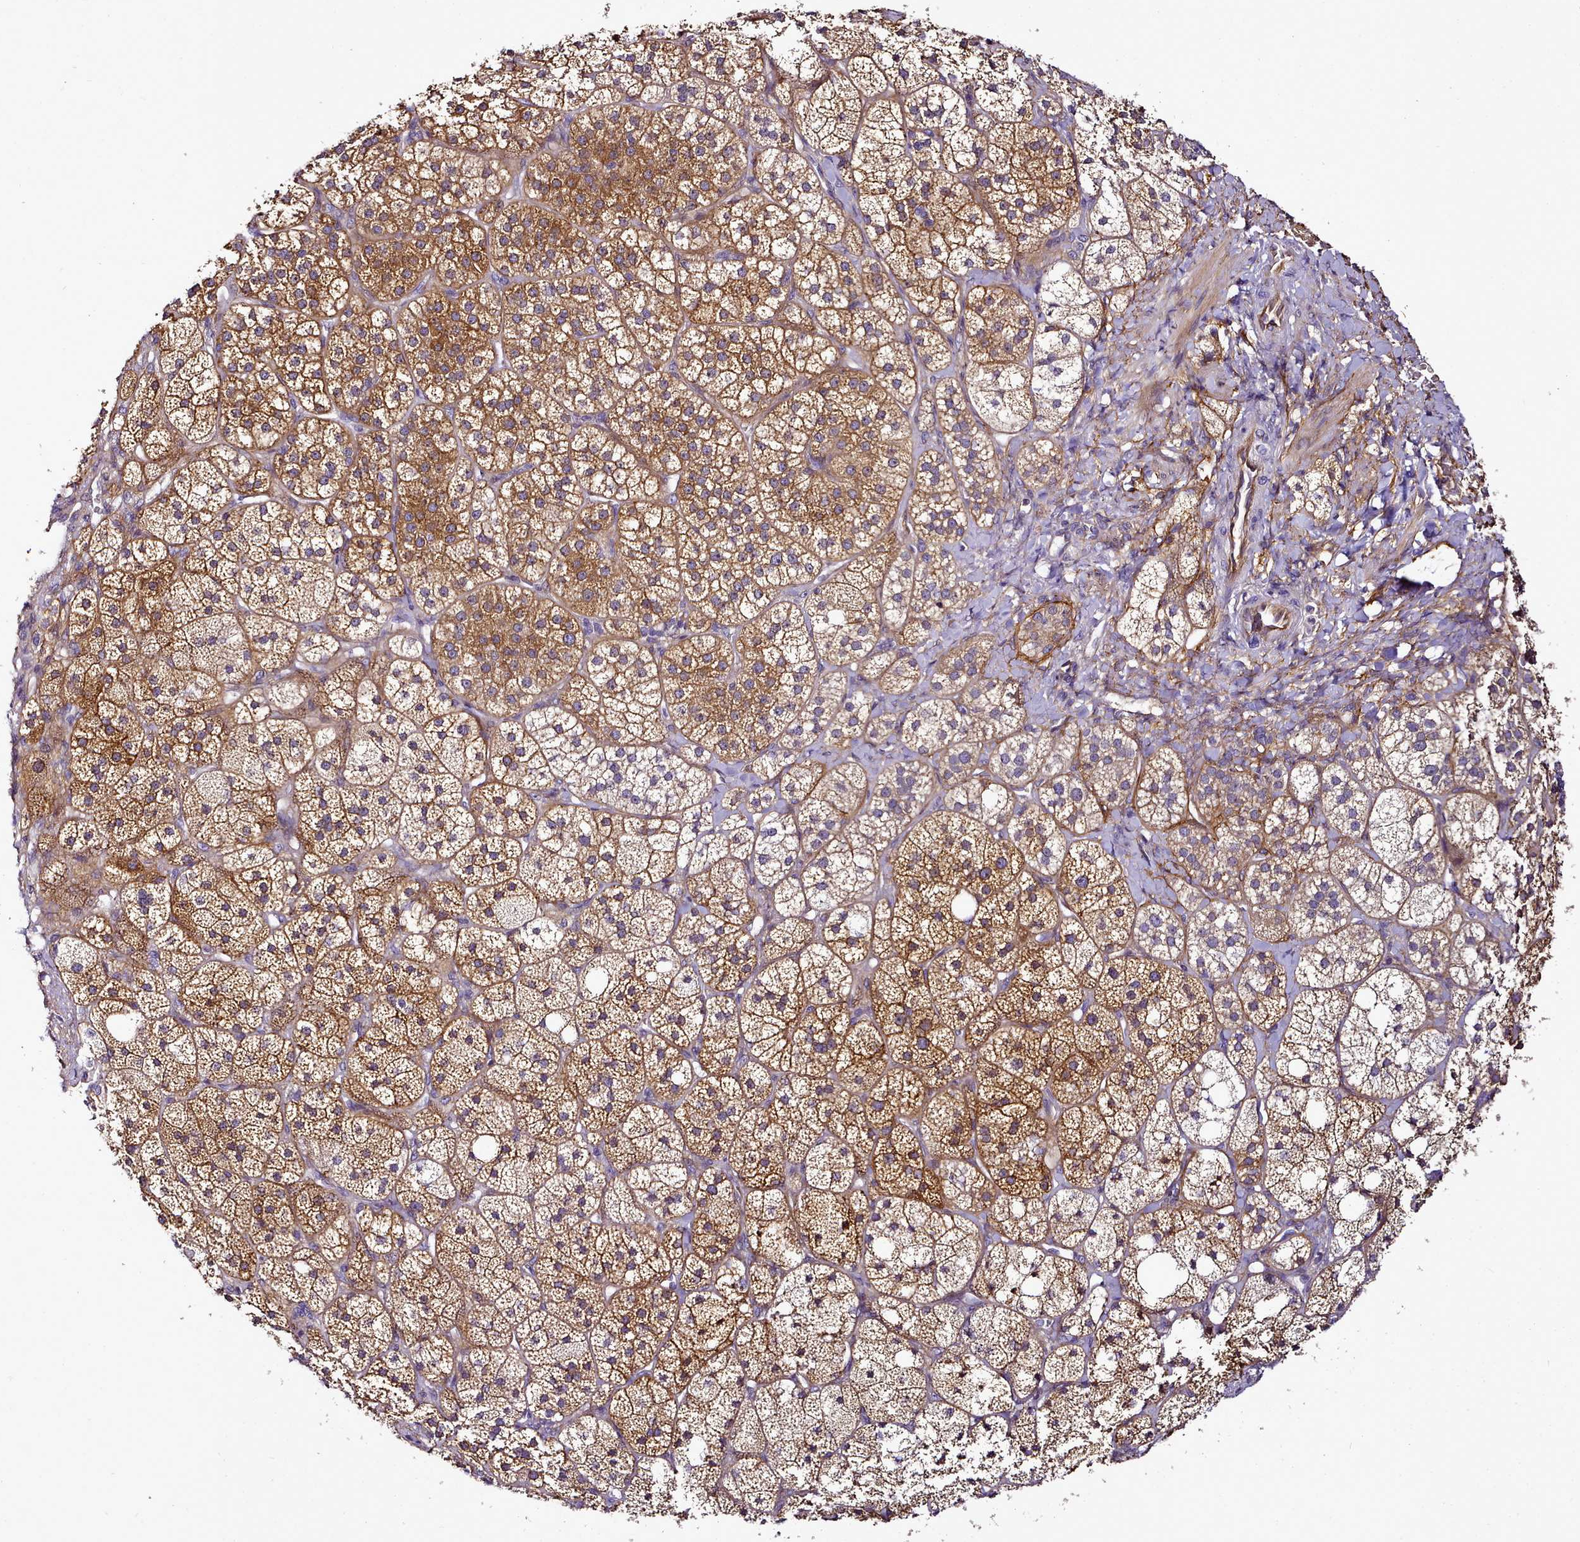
{"staining": {"intensity": "strong", "quantity": "25%-75%", "location": "cytoplasmic/membranous"}, "tissue": "adrenal gland", "cell_type": "Glandular cells", "image_type": "normal", "snomed": [{"axis": "morphology", "description": "Normal tissue, NOS"}, {"axis": "topography", "description": "Adrenal gland"}], "caption": "A high-resolution micrograph shows immunohistochemistry (IHC) staining of benign adrenal gland, which demonstrates strong cytoplasmic/membranous staining in approximately 25%-75% of glandular cells.", "gene": "NBPF10", "patient": {"sex": "male", "age": 61}}